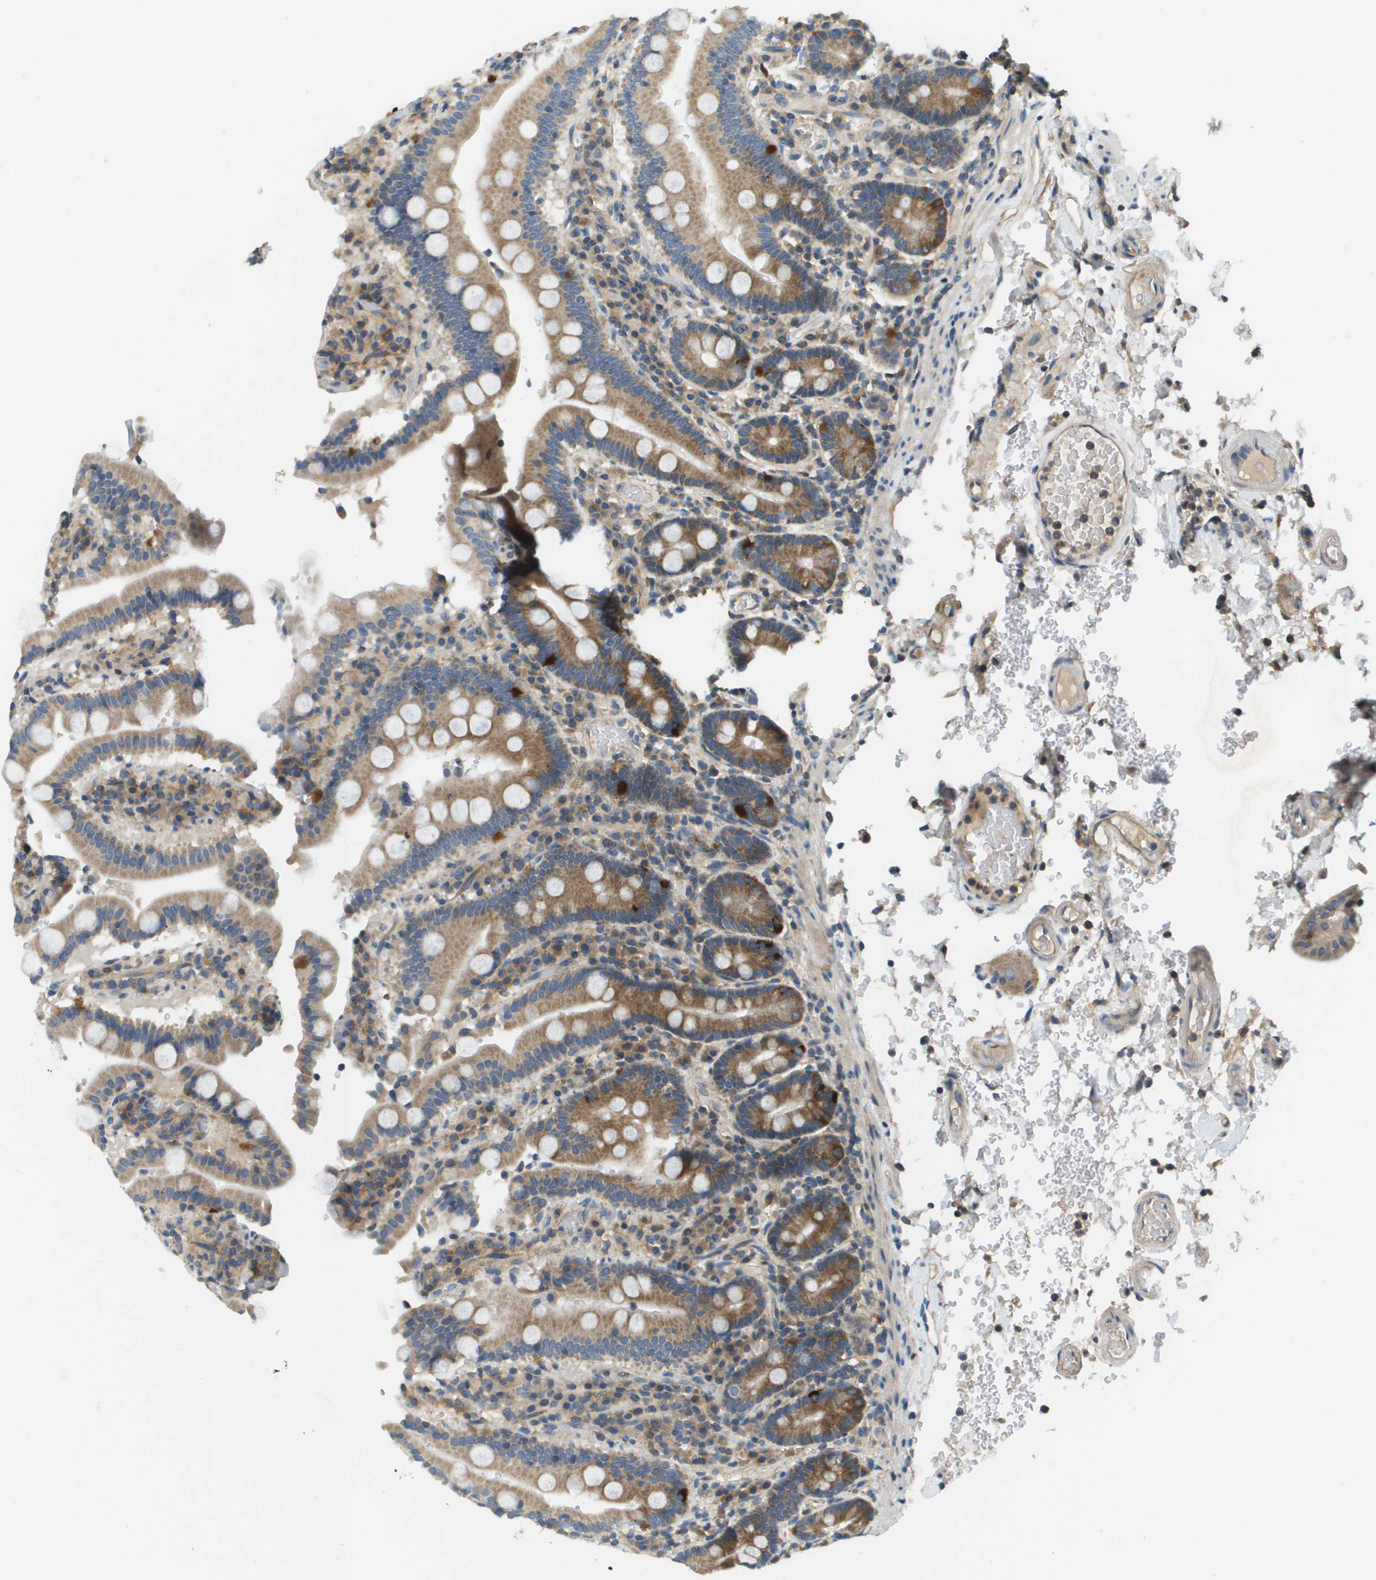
{"staining": {"intensity": "moderate", "quantity": ">75%", "location": "cytoplasmic/membranous"}, "tissue": "duodenum", "cell_type": "Glandular cells", "image_type": "normal", "snomed": [{"axis": "morphology", "description": "Normal tissue, NOS"}, {"axis": "topography", "description": "Small intestine, NOS"}], "caption": "Immunohistochemistry (IHC) (DAB) staining of benign human duodenum displays moderate cytoplasmic/membranous protein staining in about >75% of glandular cells.", "gene": "SAMSN1", "patient": {"sex": "female", "age": 71}}